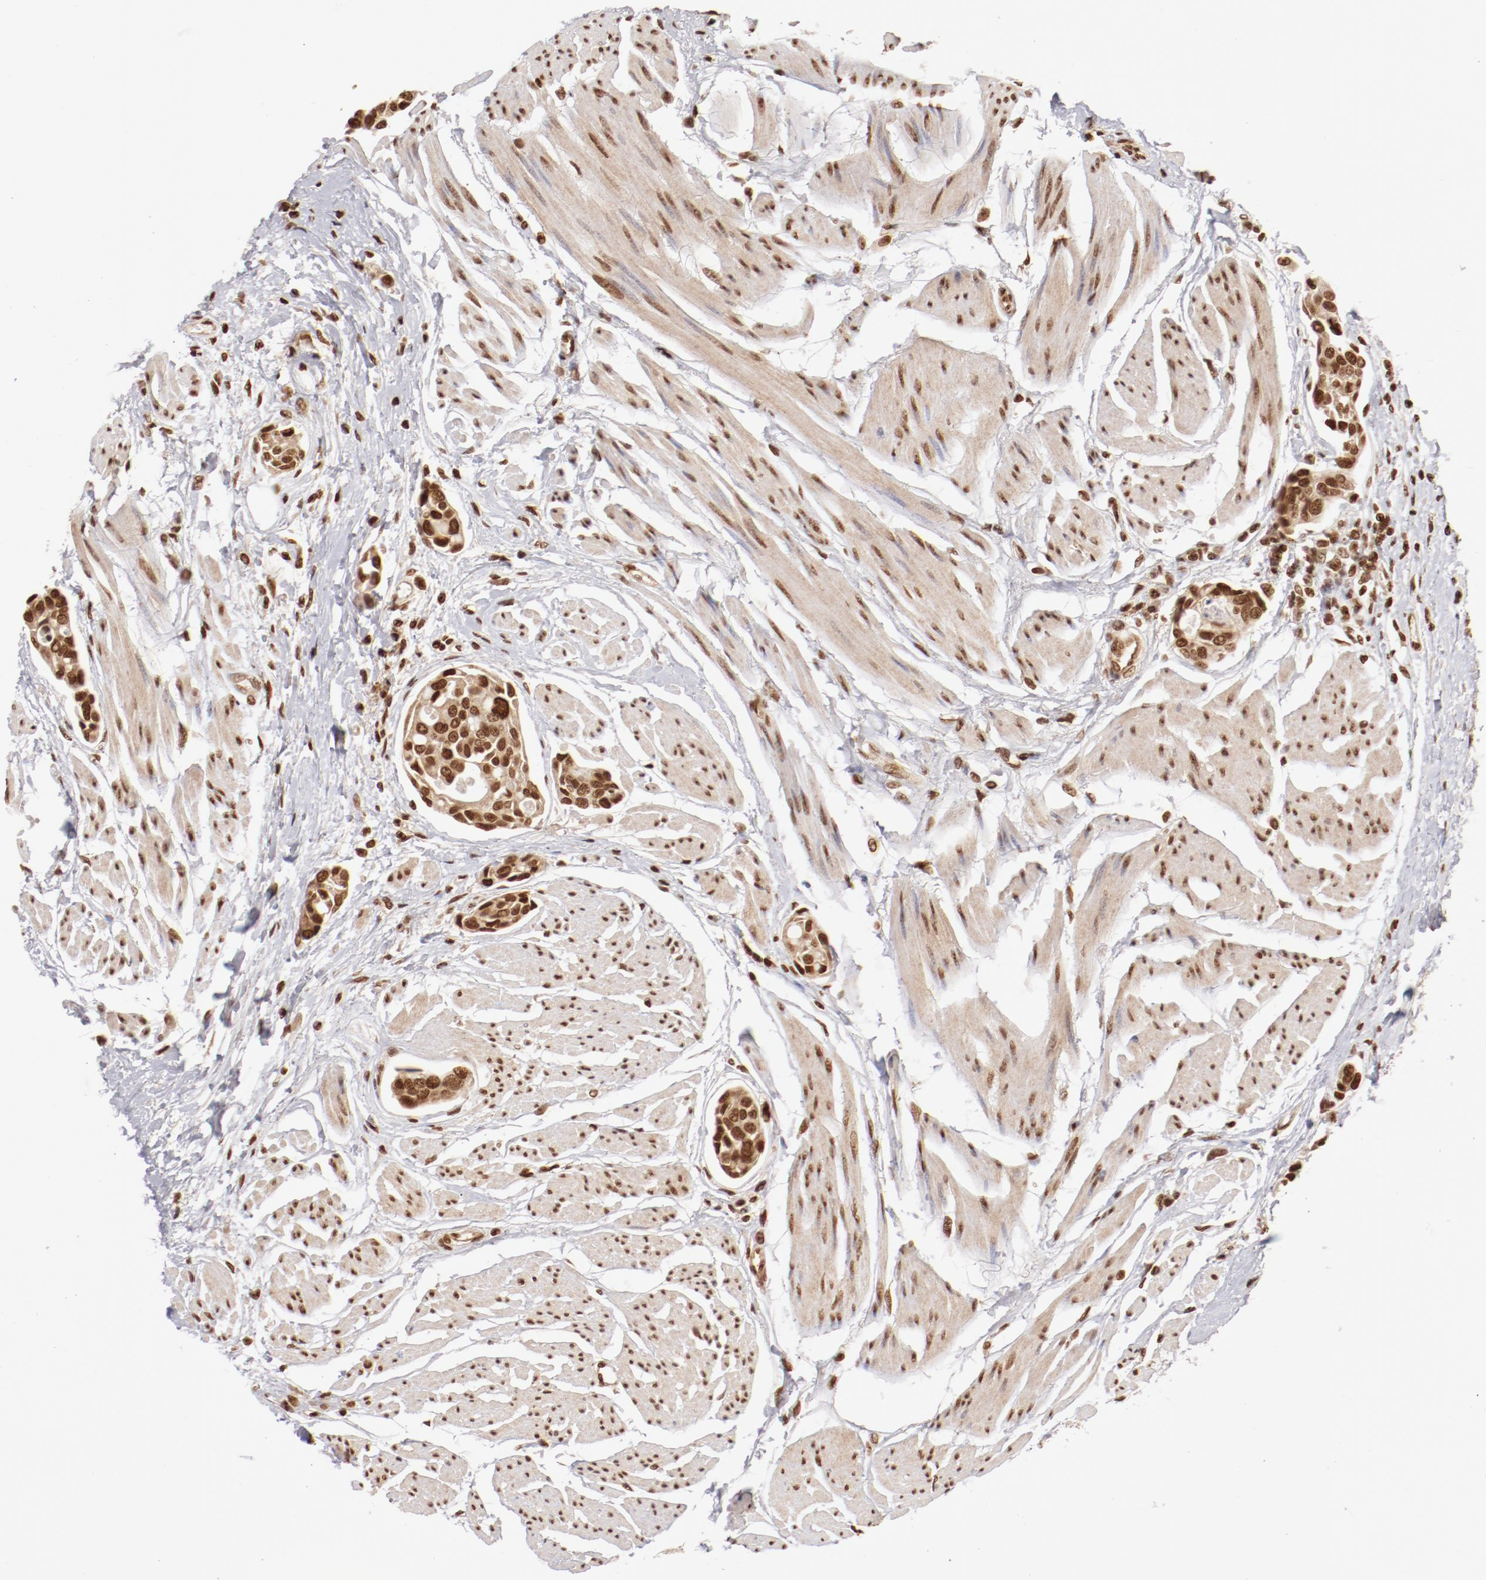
{"staining": {"intensity": "strong", "quantity": ">75%", "location": "nuclear"}, "tissue": "urothelial cancer", "cell_type": "Tumor cells", "image_type": "cancer", "snomed": [{"axis": "morphology", "description": "Urothelial carcinoma, High grade"}, {"axis": "topography", "description": "Urinary bladder"}], "caption": "Immunohistochemistry micrograph of neoplastic tissue: human urothelial cancer stained using immunohistochemistry (IHC) reveals high levels of strong protein expression localized specifically in the nuclear of tumor cells, appearing as a nuclear brown color.", "gene": "ABL2", "patient": {"sex": "male", "age": 78}}